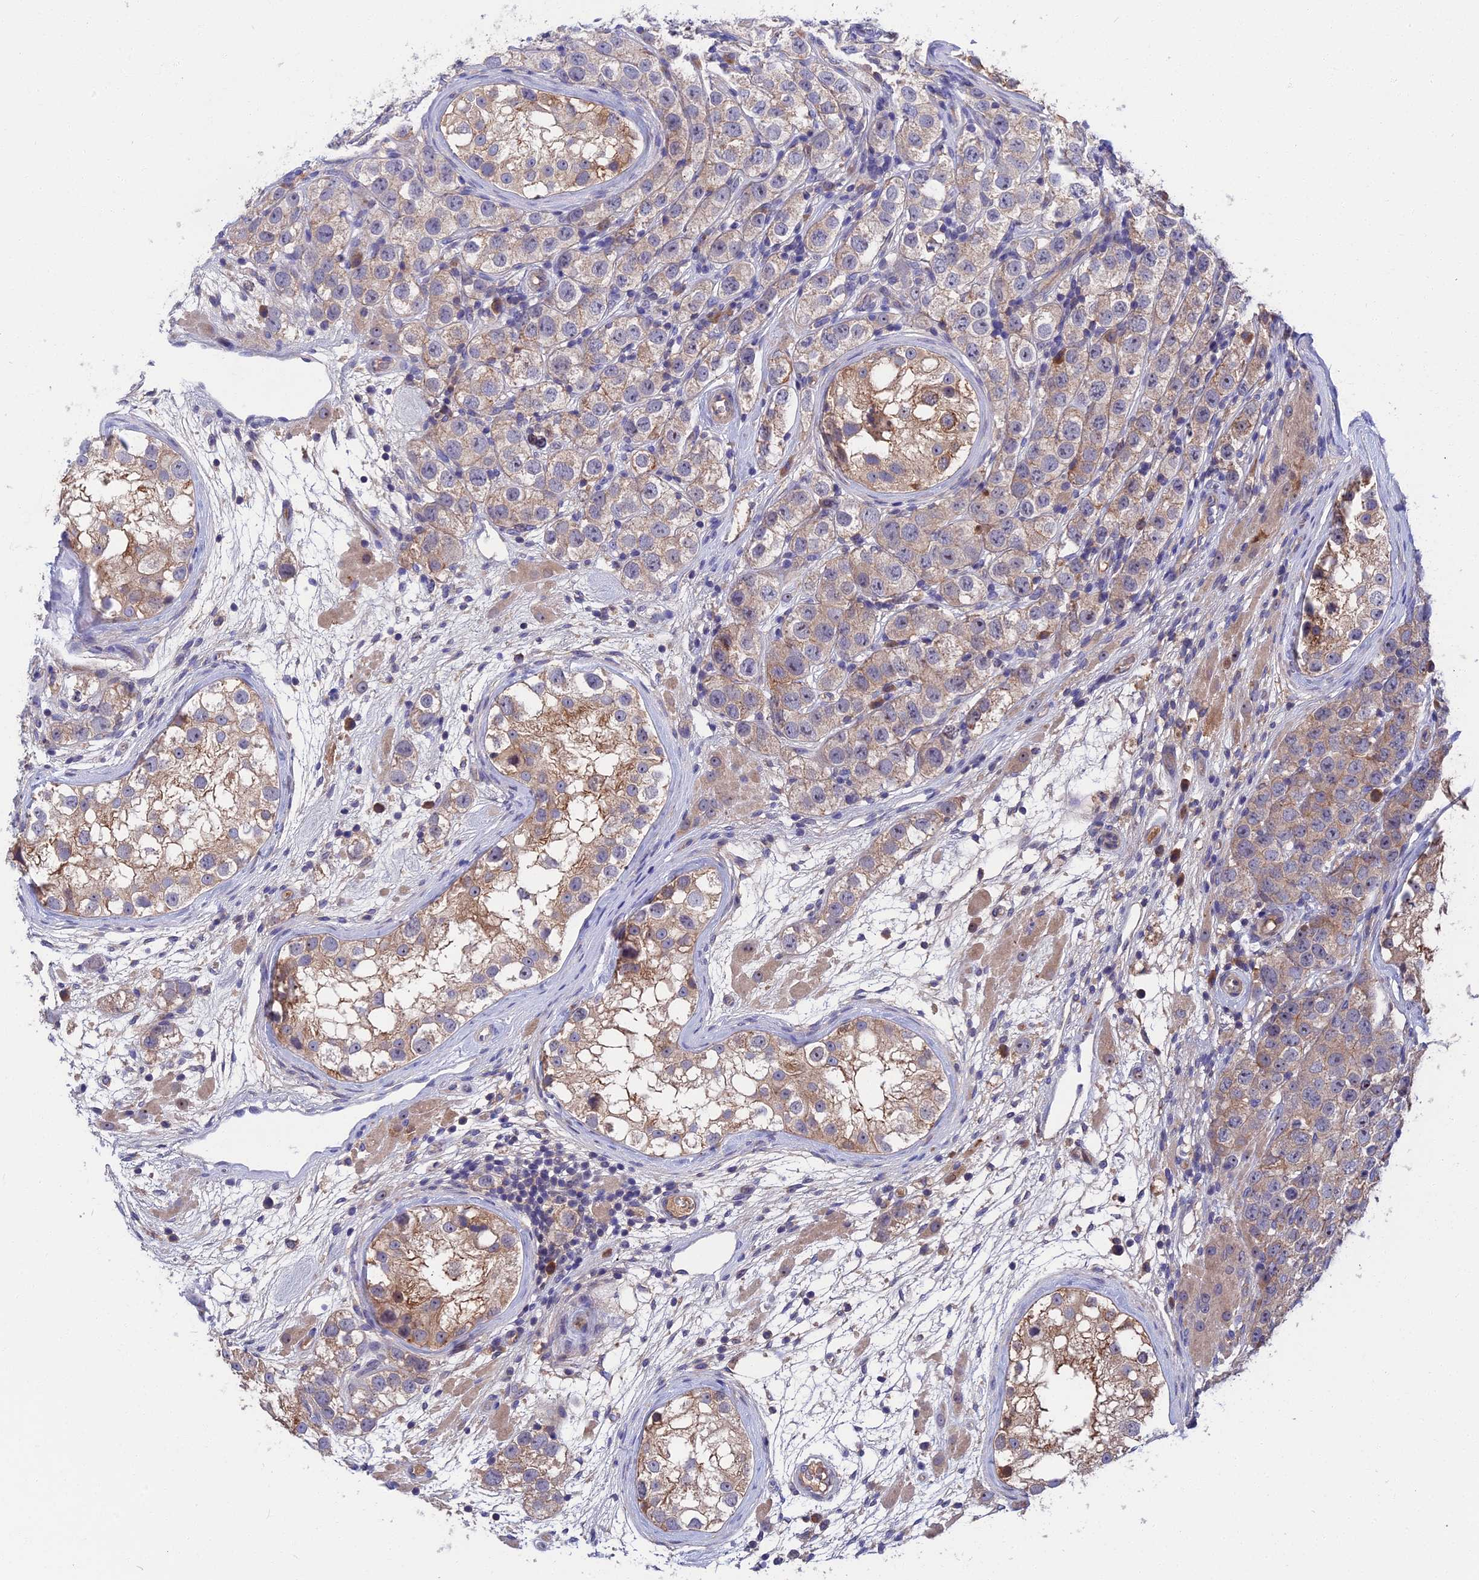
{"staining": {"intensity": "weak", "quantity": "25%-75%", "location": "cytoplasmic/membranous"}, "tissue": "testis cancer", "cell_type": "Tumor cells", "image_type": "cancer", "snomed": [{"axis": "morphology", "description": "Seminoma, NOS"}, {"axis": "topography", "description": "Testis"}], "caption": "Protein expression analysis of human testis cancer reveals weak cytoplasmic/membranous positivity in about 25%-75% of tumor cells.", "gene": "CRACD", "patient": {"sex": "male", "age": 28}}